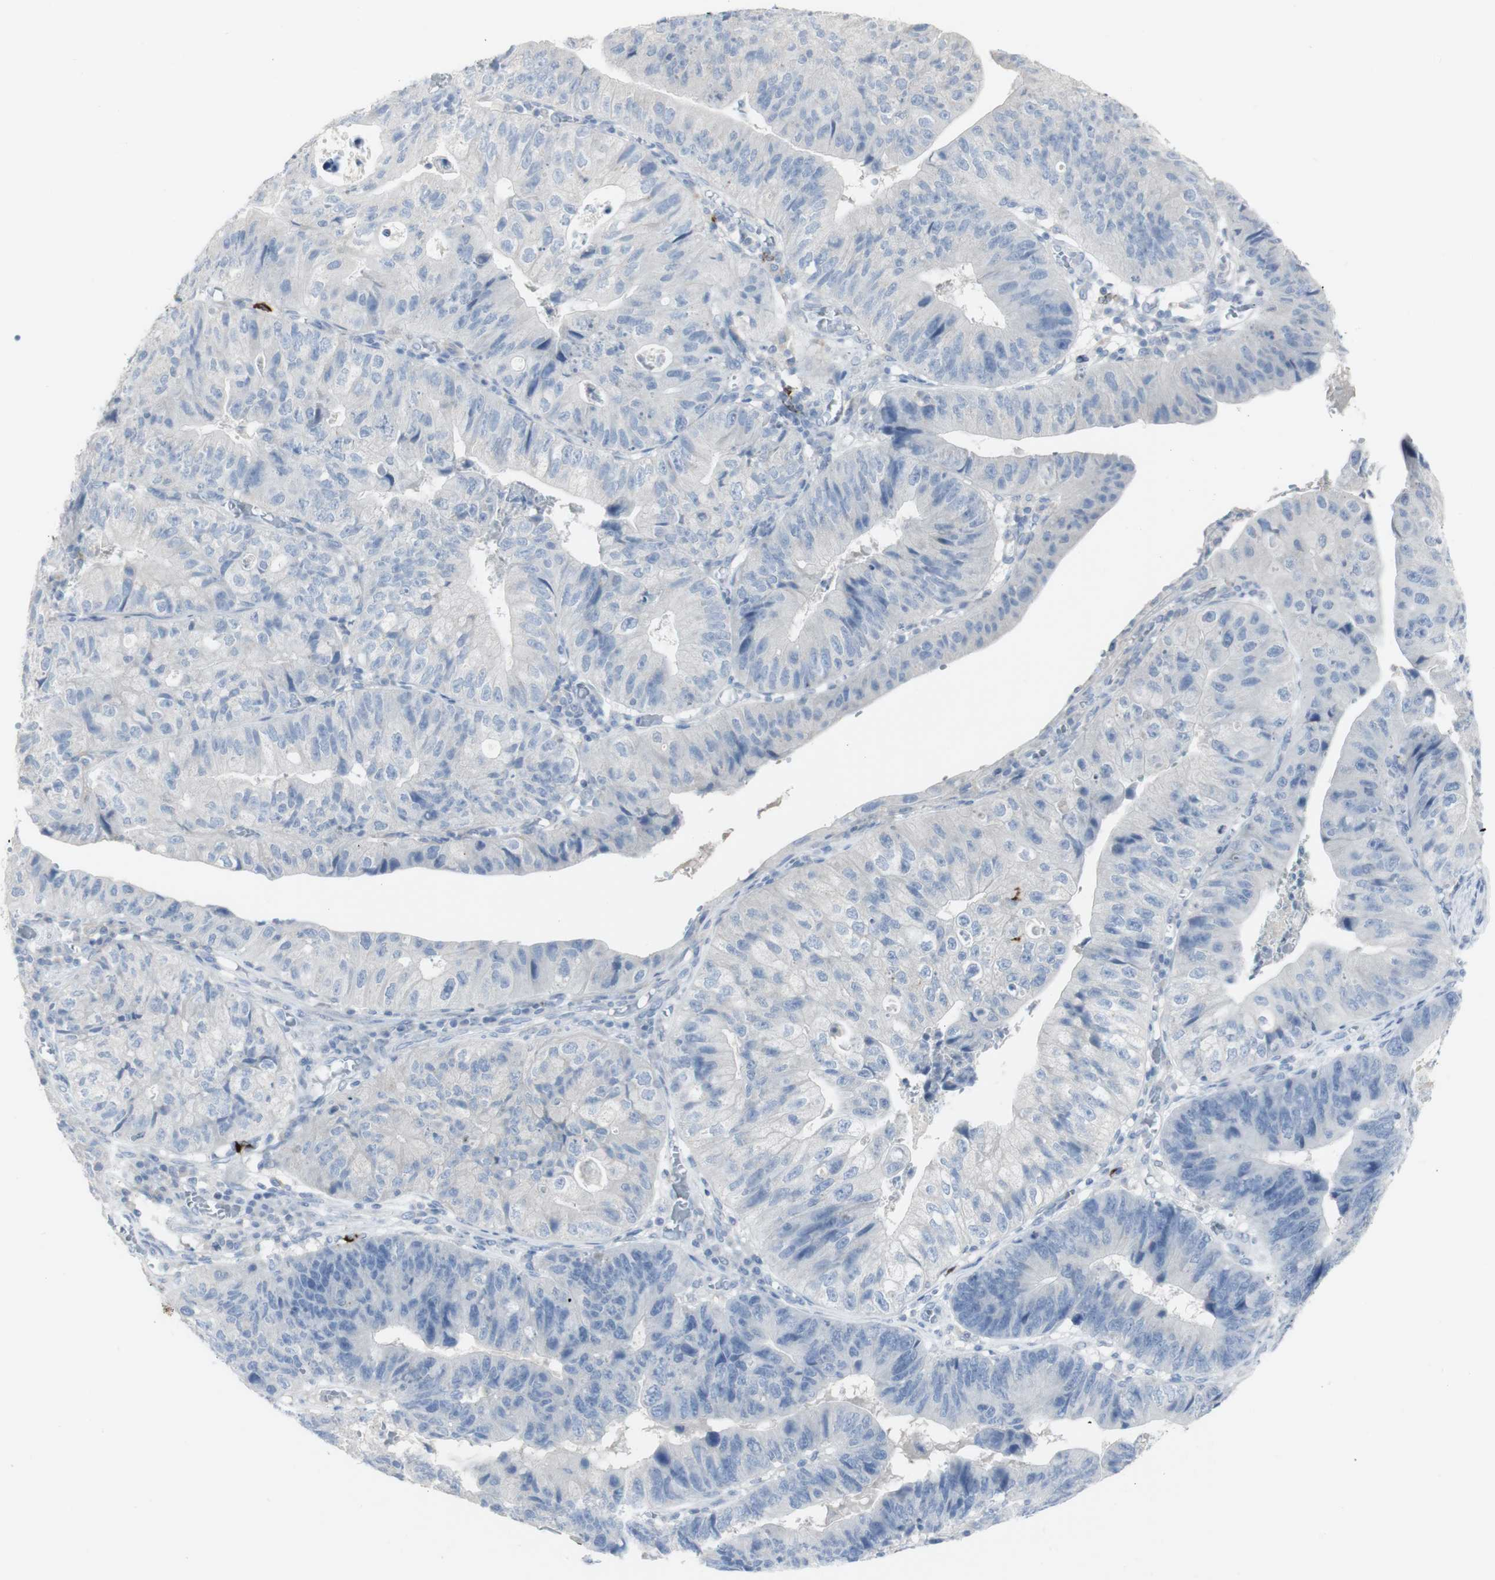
{"staining": {"intensity": "negative", "quantity": "none", "location": "none"}, "tissue": "stomach cancer", "cell_type": "Tumor cells", "image_type": "cancer", "snomed": [{"axis": "morphology", "description": "Adenocarcinoma, NOS"}, {"axis": "topography", "description": "Stomach"}], "caption": "There is no significant expression in tumor cells of stomach cancer (adenocarcinoma).", "gene": "CD207", "patient": {"sex": "male", "age": 59}}